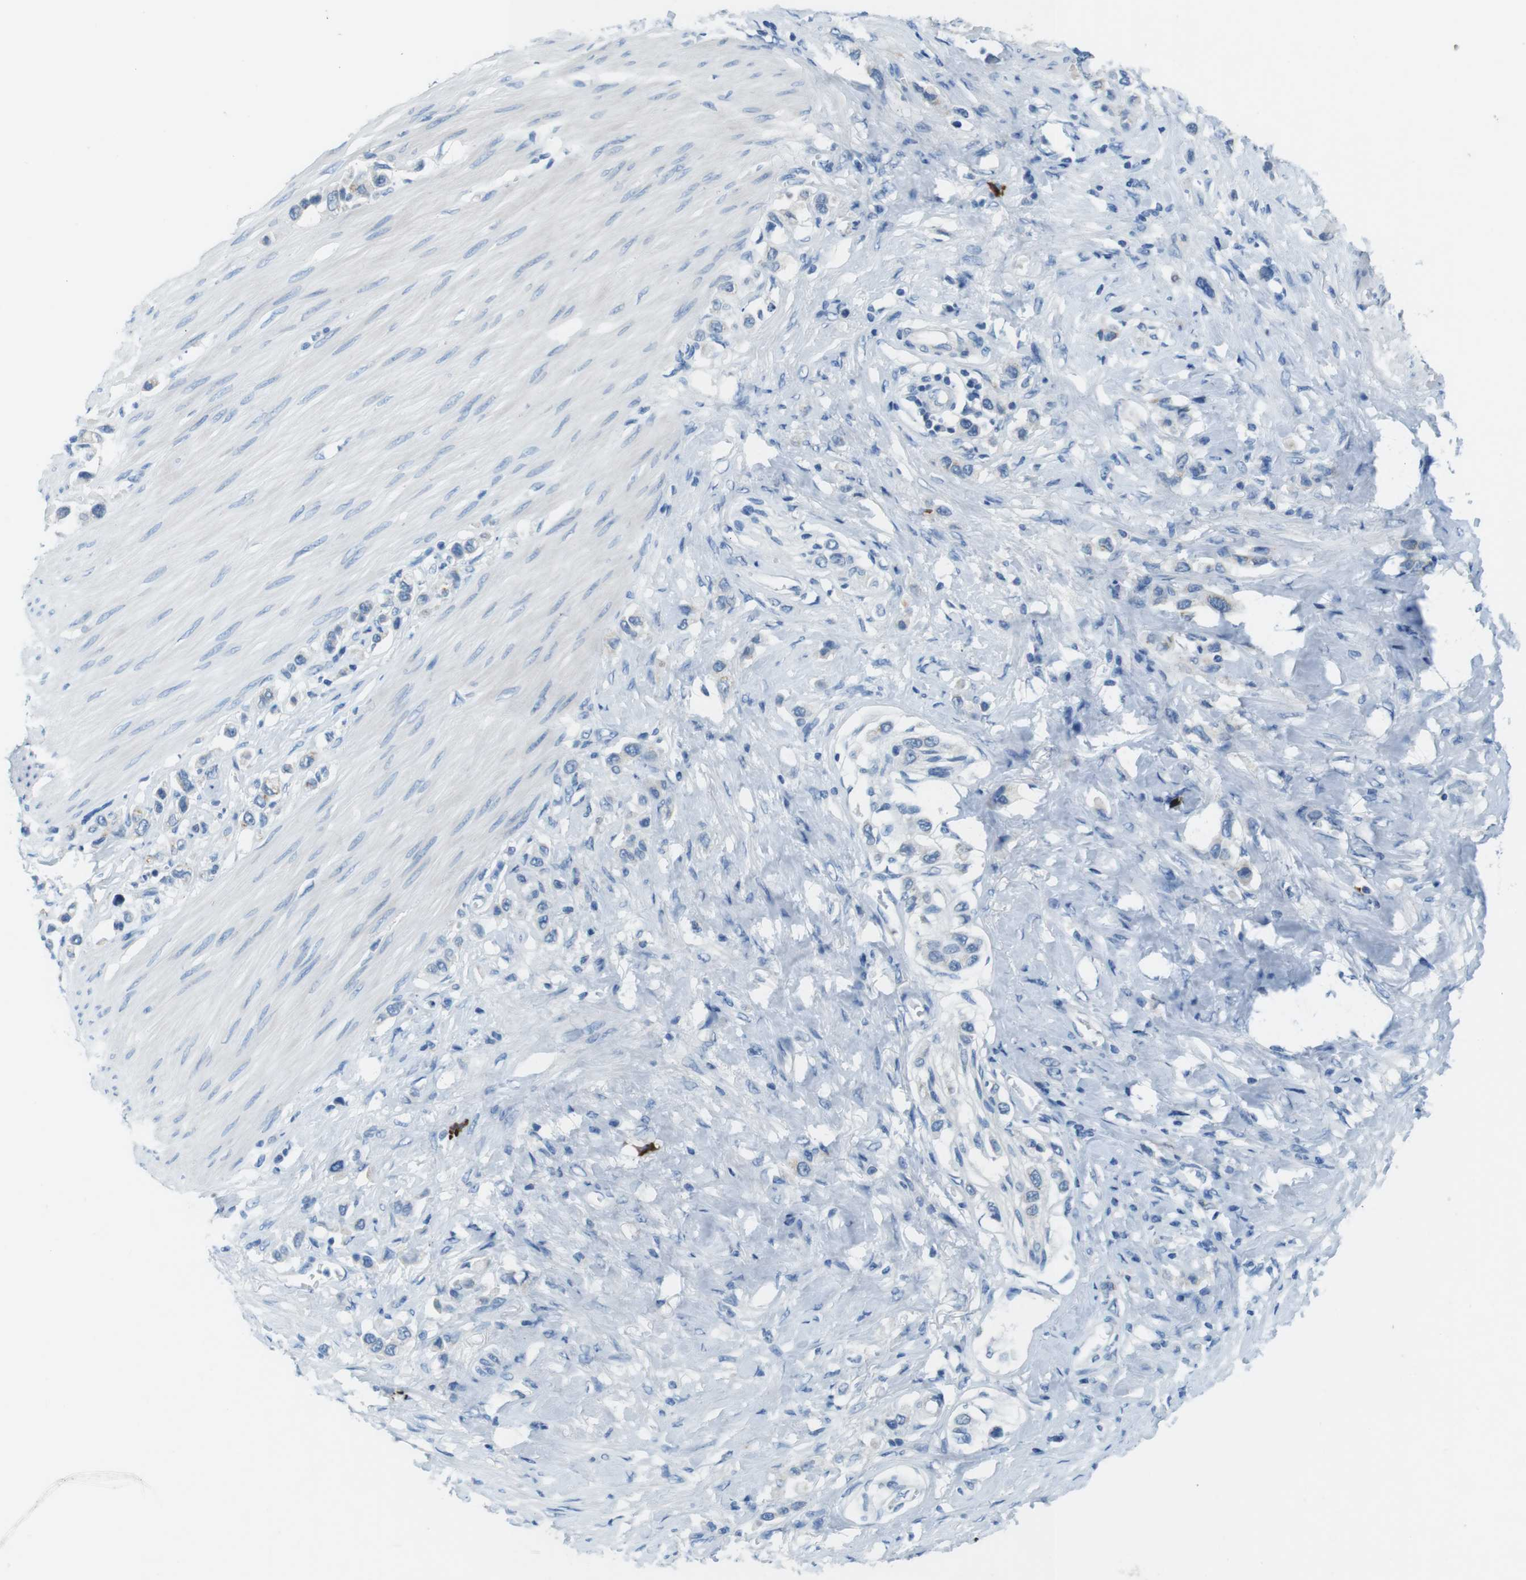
{"staining": {"intensity": "negative", "quantity": "none", "location": "none"}, "tissue": "stomach cancer", "cell_type": "Tumor cells", "image_type": "cancer", "snomed": [{"axis": "morphology", "description": "Adenocarcinoma, NOS"}, {"axis": "topography", "description": "Stomach"}], "caption": "Stomach cancer (adenocarcinoma) stained for a protein using immunohistochemistry displays no expression tumor cells.", "gene": "SLC35A3", "patient": {"sex": "female", "age": 65}}